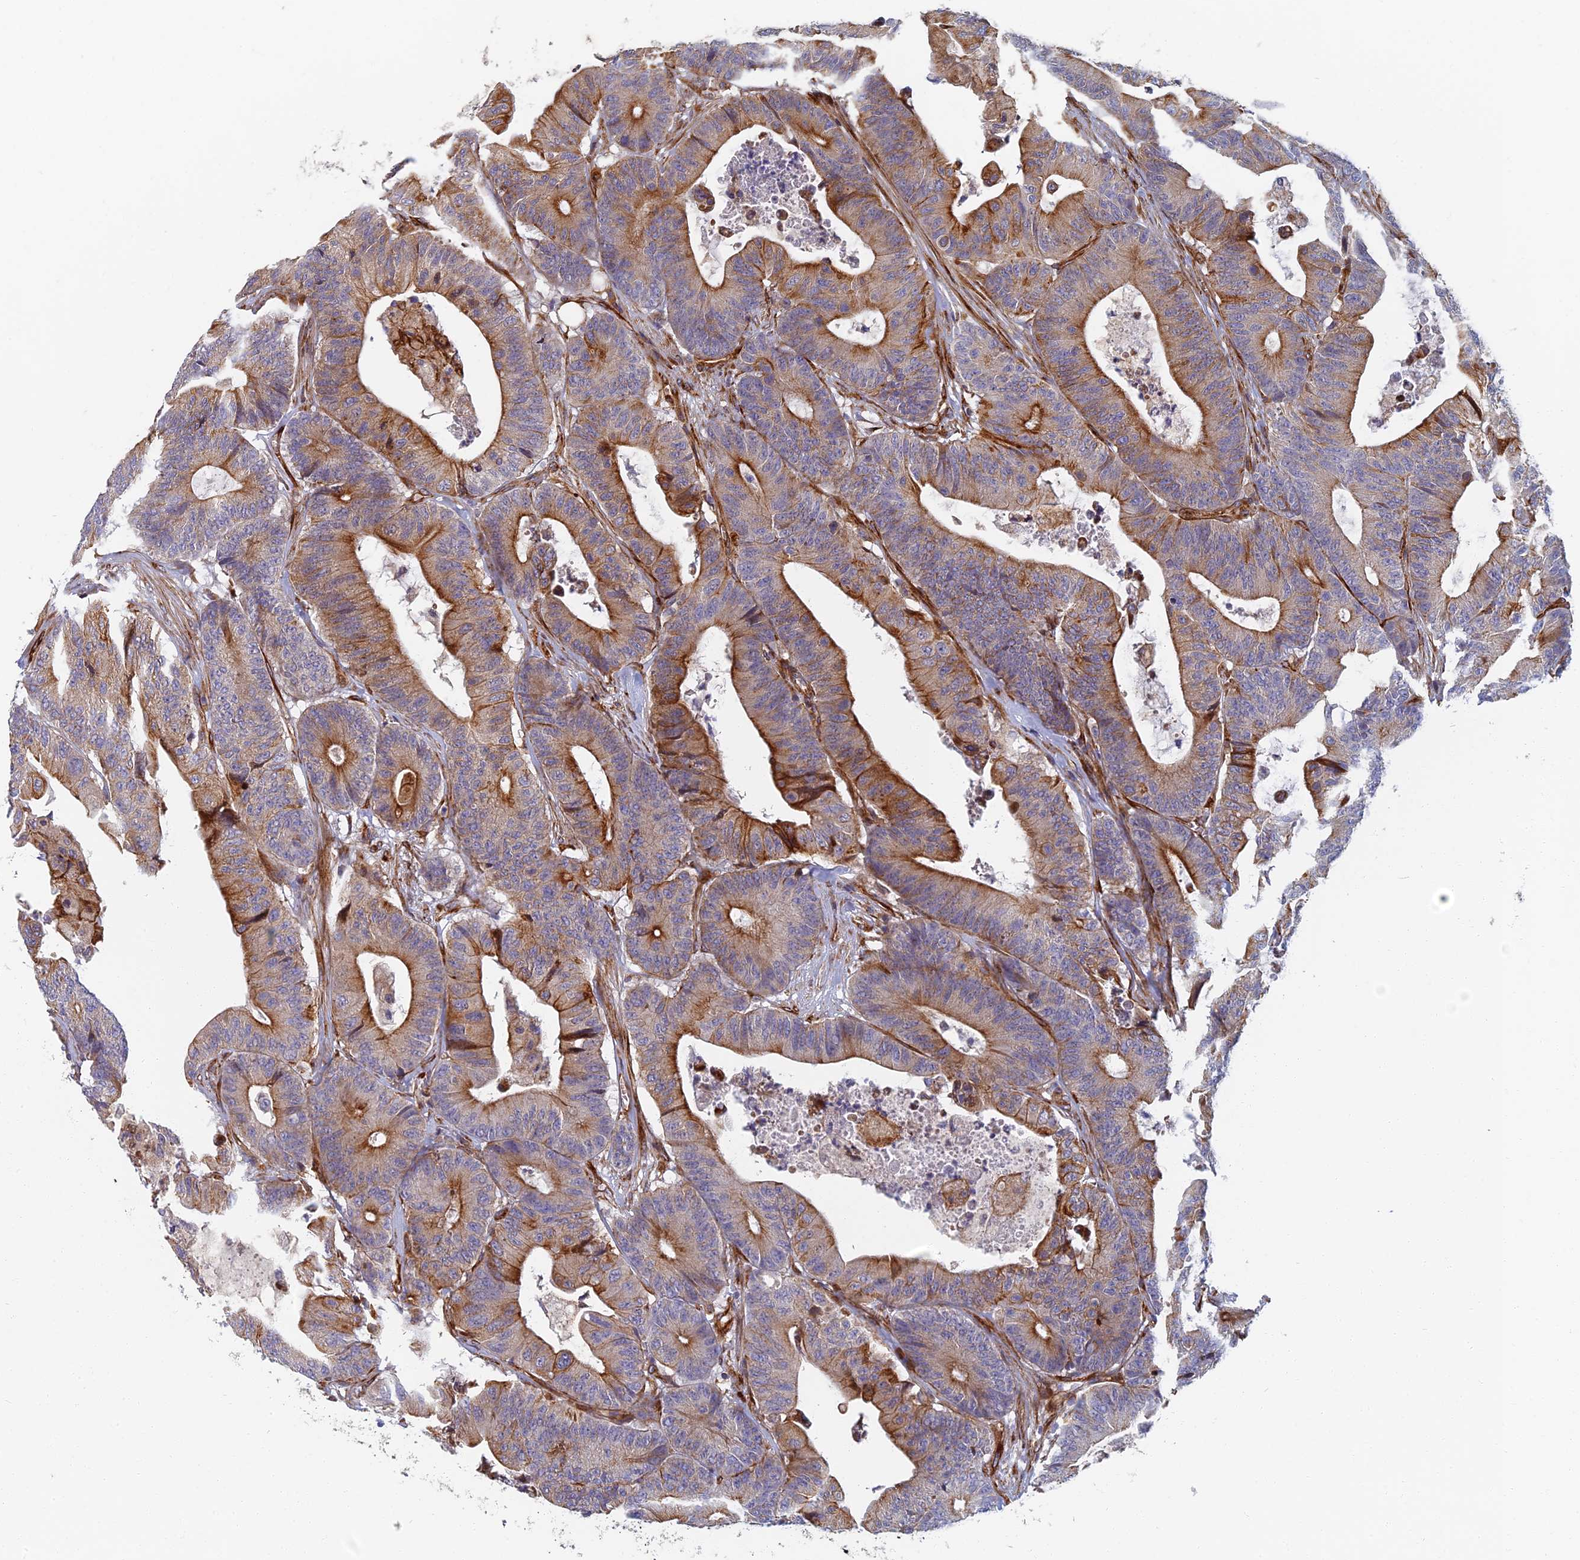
{"staining": {"intensity": "moderate", "quantity": ">75%", "location": "cytoplasmic/membranous"}, "tissue": "colorectal cancer", "cell_type": "Tumor cells", "image_type": "cancer", "snomed": [{"axis": "morphology", "description": "Adenocarcinoma, NOS"}, {"axis": "topography", "description": "Colon"}], "caption": "Colorectal cancer (adenocarcinoma) was stained to show a protein in brown. There is medium levels of moderate cytoplasmic/membranous positivity in about >75% of tumor cells.", "gene": "ABCB10", "patient": {"sex": "female", "age": 84}}